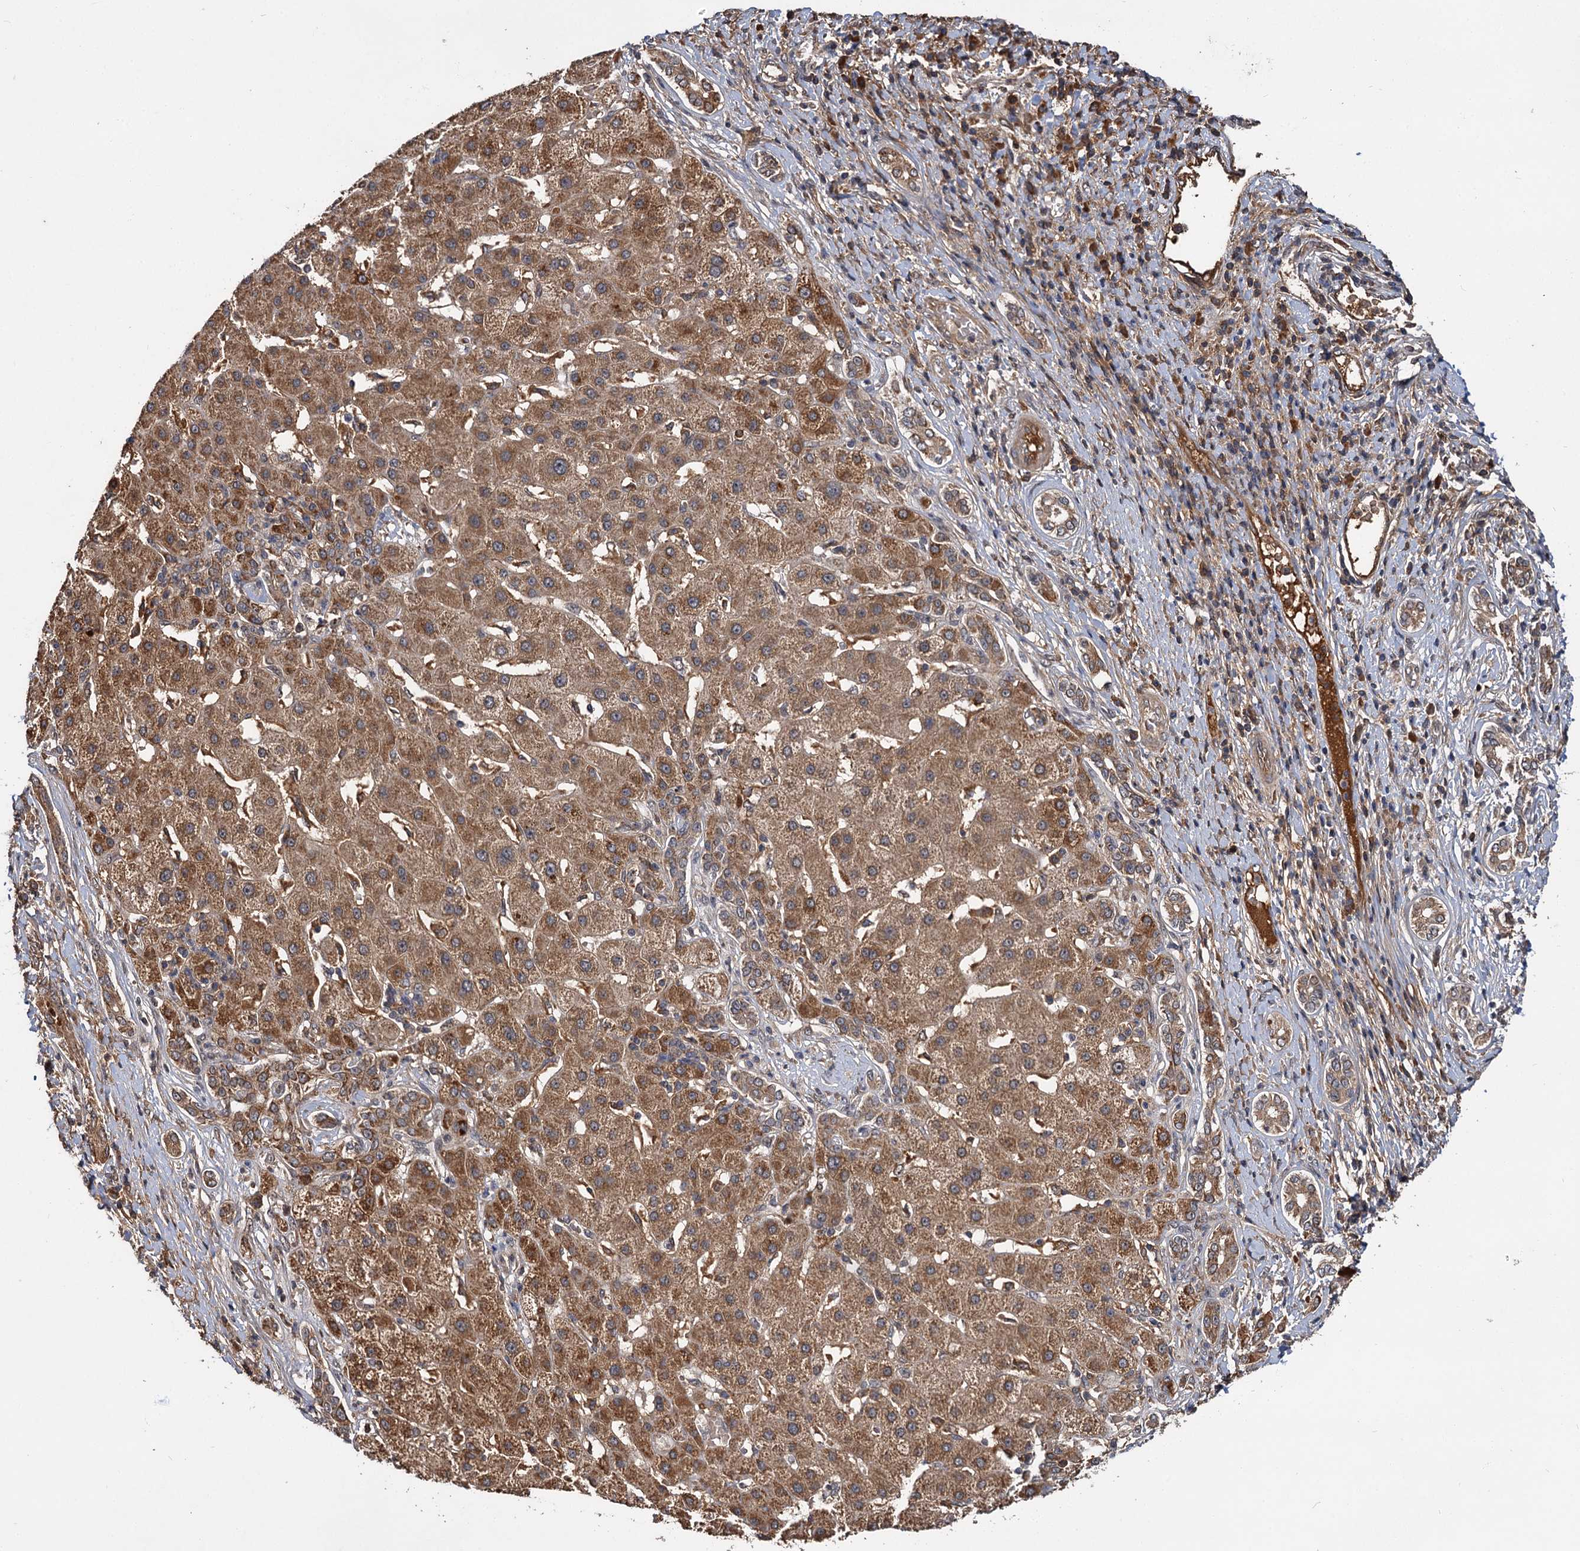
{"staining": {"intensity": "moderate", "quantity": ">75%", "location": "cytoplasmic/membranous"}, "tissue": "liver cancer", "cell_type": "Tumor cells", "image_type": "cancer", "snomed": [{"axis": "morphology", "description": "Carcinoma, Hepatocellular, NOS"}, {"axis": "topography", "description": "Liver"}], "caption": "Hepatocellular carcinoma (liver) was stained to show a protein in brown. There is medium levels of moderate cytoplasmic/membranous expression in about >75% of tumor cells.", "gene": "MBD6", "patient": {"sex": "male", "age": 65}}